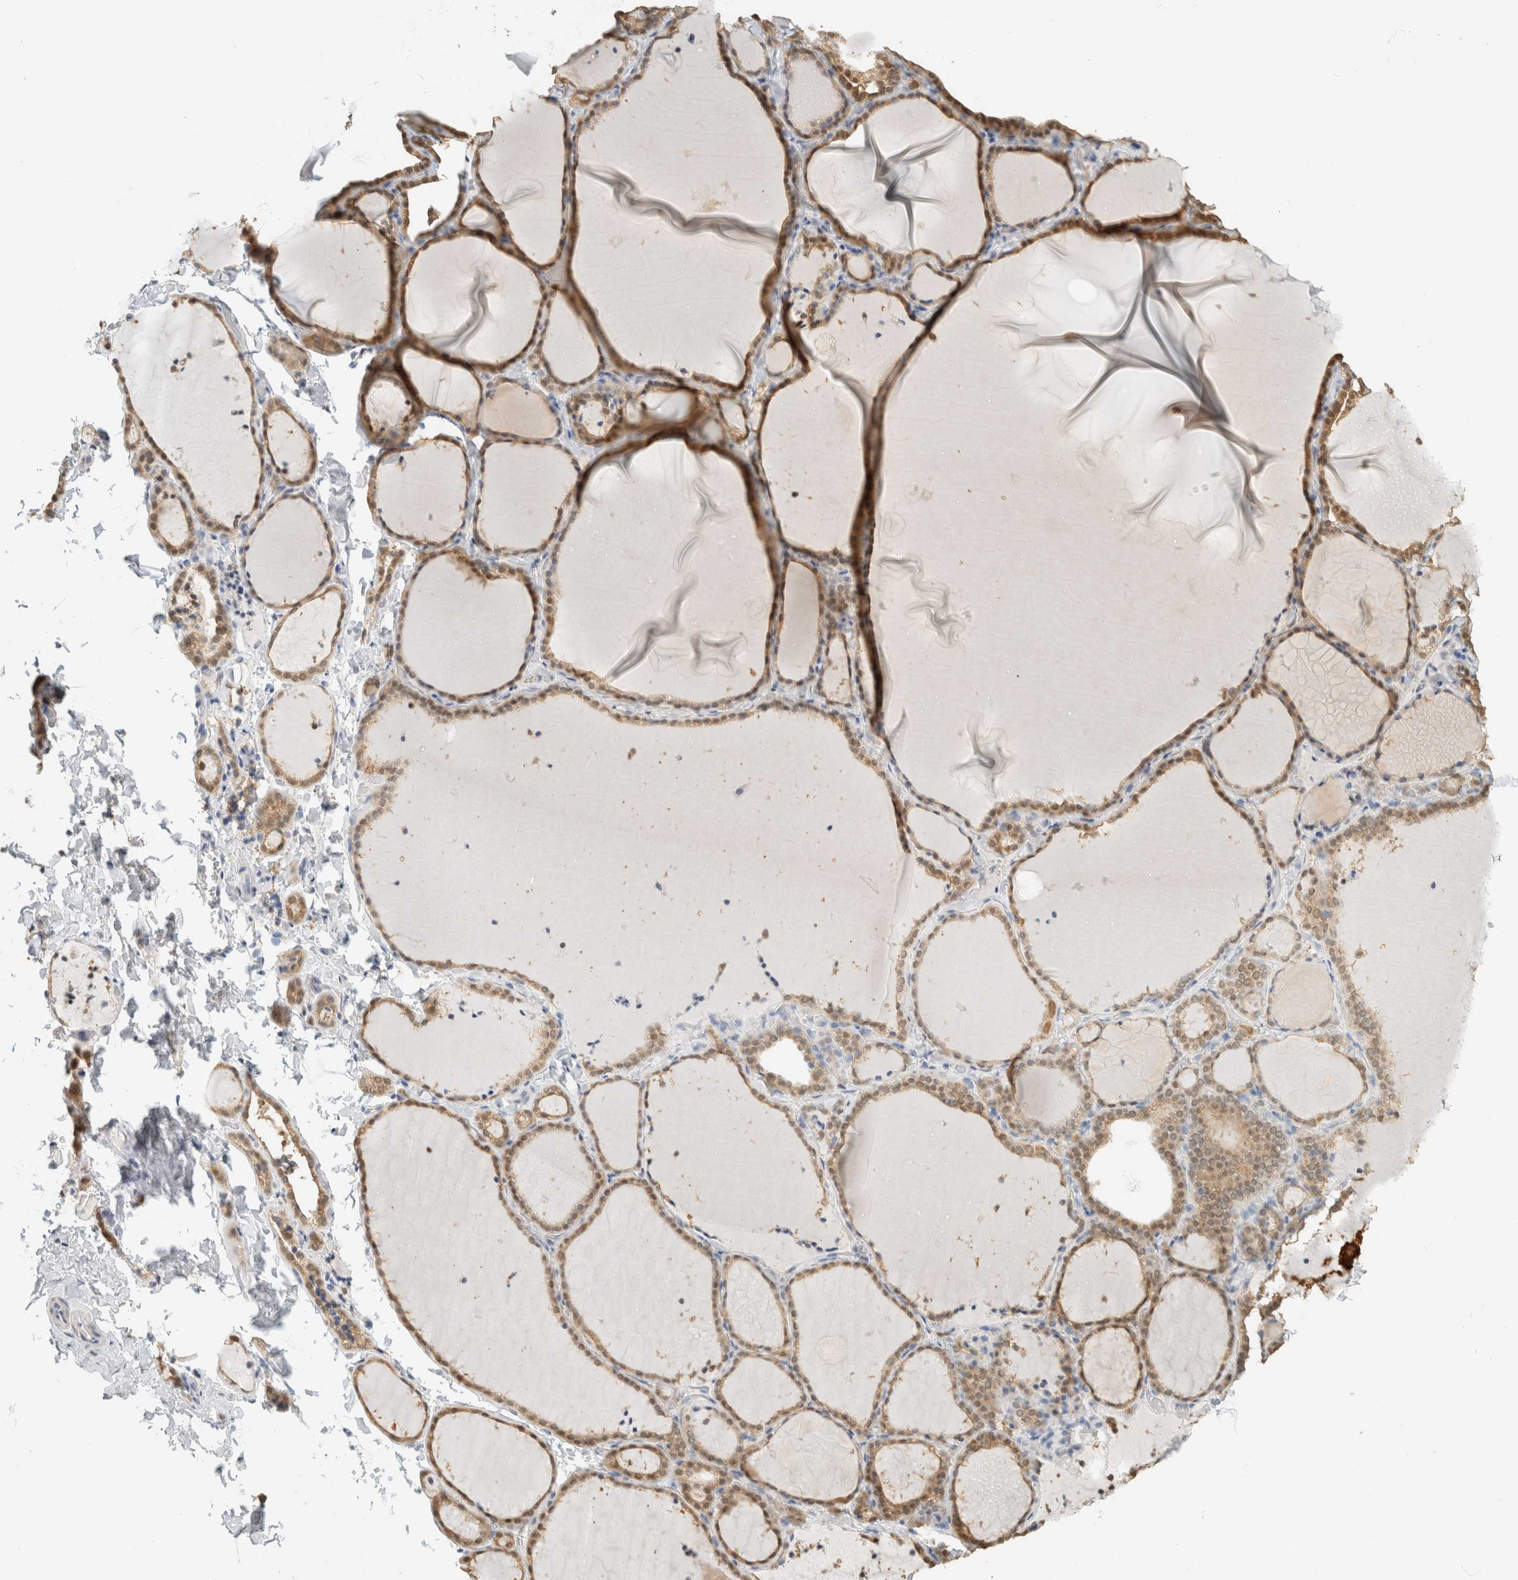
{"staining": {"intensity": "weak", "quantity": ">75%", "location": "cytoplasmic/membranous,nuclear"}, "tissue": "thyroid gland", "cell_type": "Glandular cells", "image_type": "normal", "snomed": [{"axis": "morphology", "description": "Normal tissue, NOS"}, {"axis": "topography", "description": "Thyroid gland"}], "caption": "Protein analysis of normal thyroid gland exhibits weak cytoplasmic/membranous,nuclear expression in about >75% of glandular cells.", "gene": "CAPG", "patient": {"sex": "female", "age": 22}}